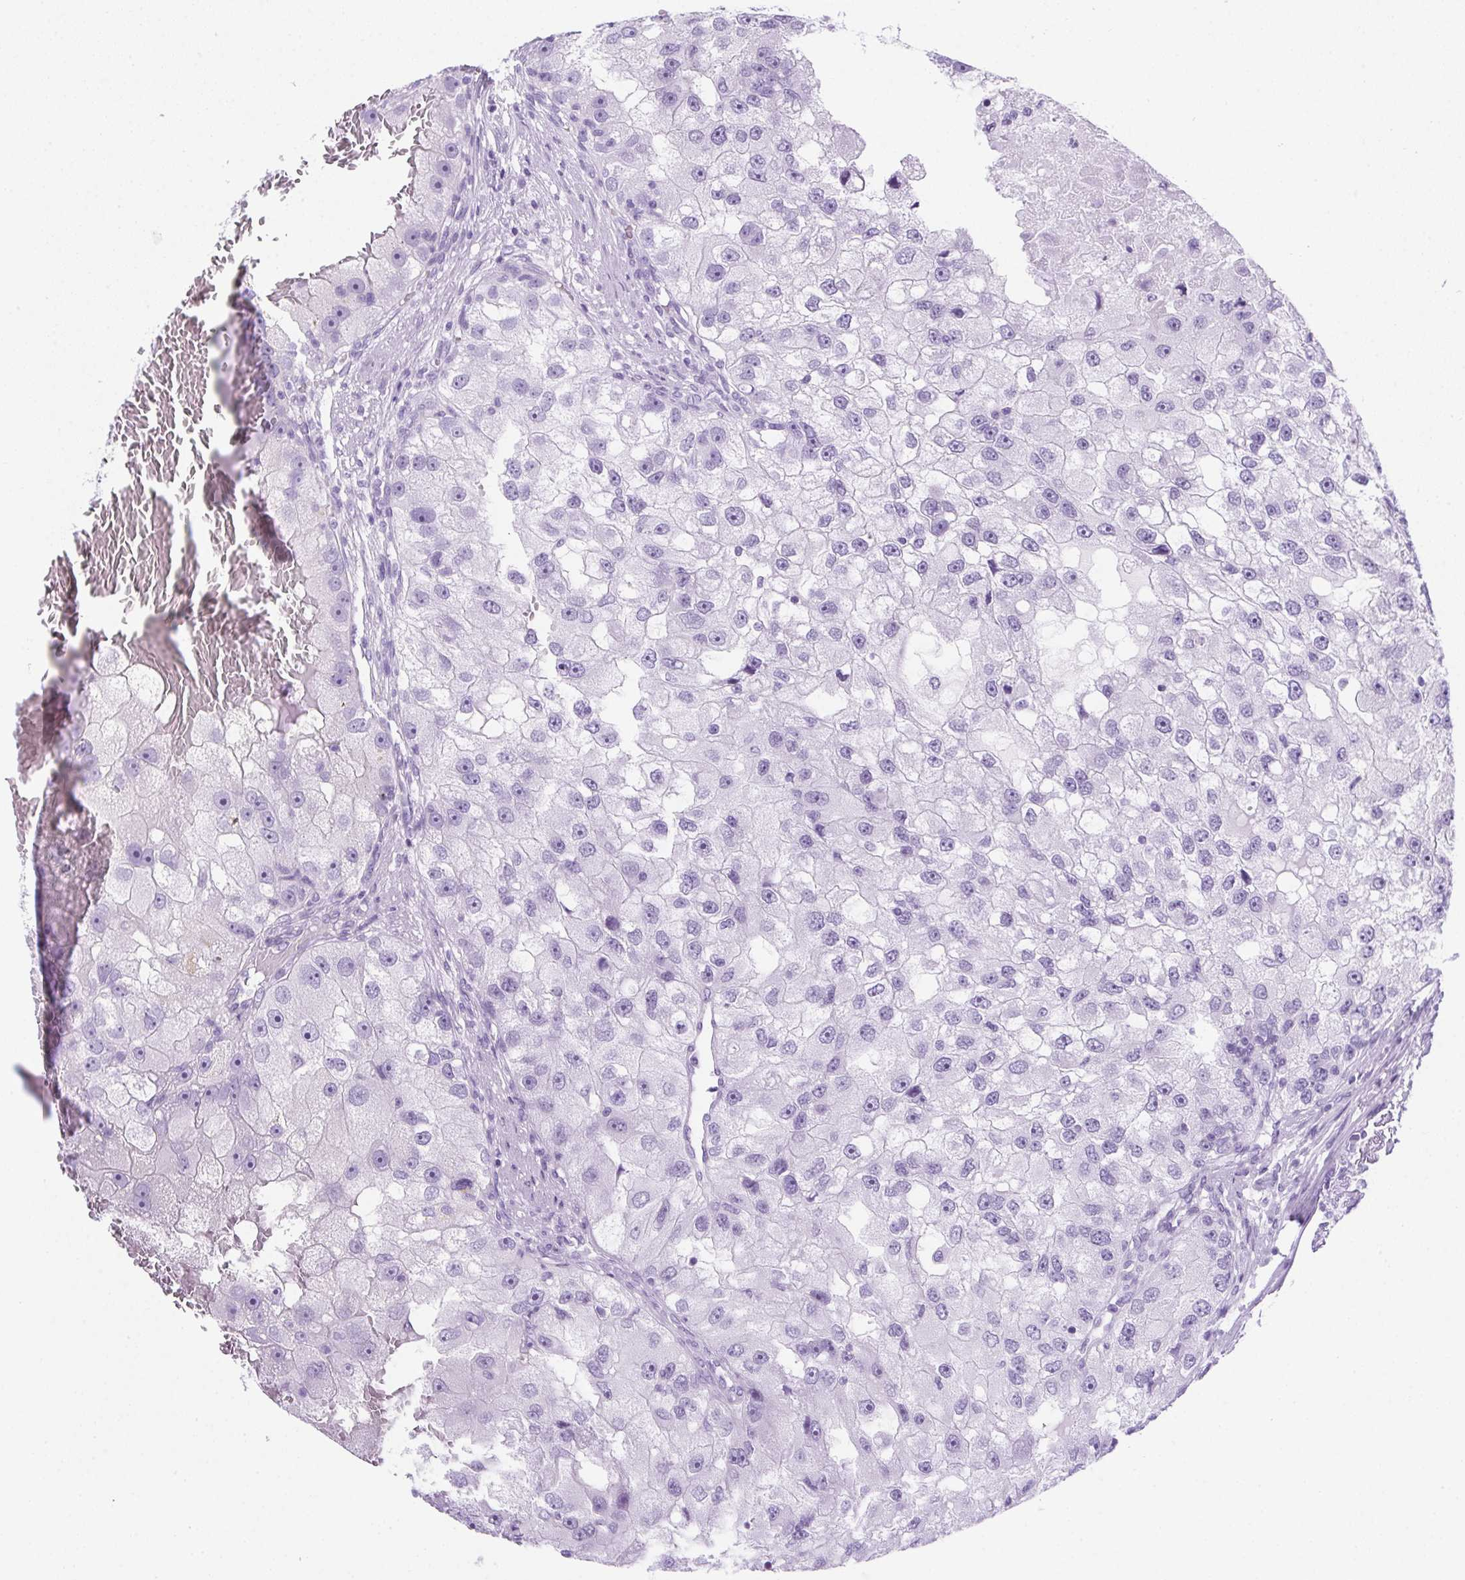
{"staining": {"intensity": "negative", "quantity": "none", "location": "none"}, "tissue": "renal cancer", "cell_type": "Tumor cells", "image_type": "cancer", "snomed": [{"axis": "morphology", "description": "Adenocarcinoma, NOS"}, {"axis": "topography", "description": "Kidney"}], "caption": "This micrograph is of renal cancer stained with immunohistochemistry to label a protein in brown with the nuclei are counter-stained blue. There is no positivity in tumor cells.", "gene": "SPACA5B", "patient": {"sex": "male", "age": 63}}